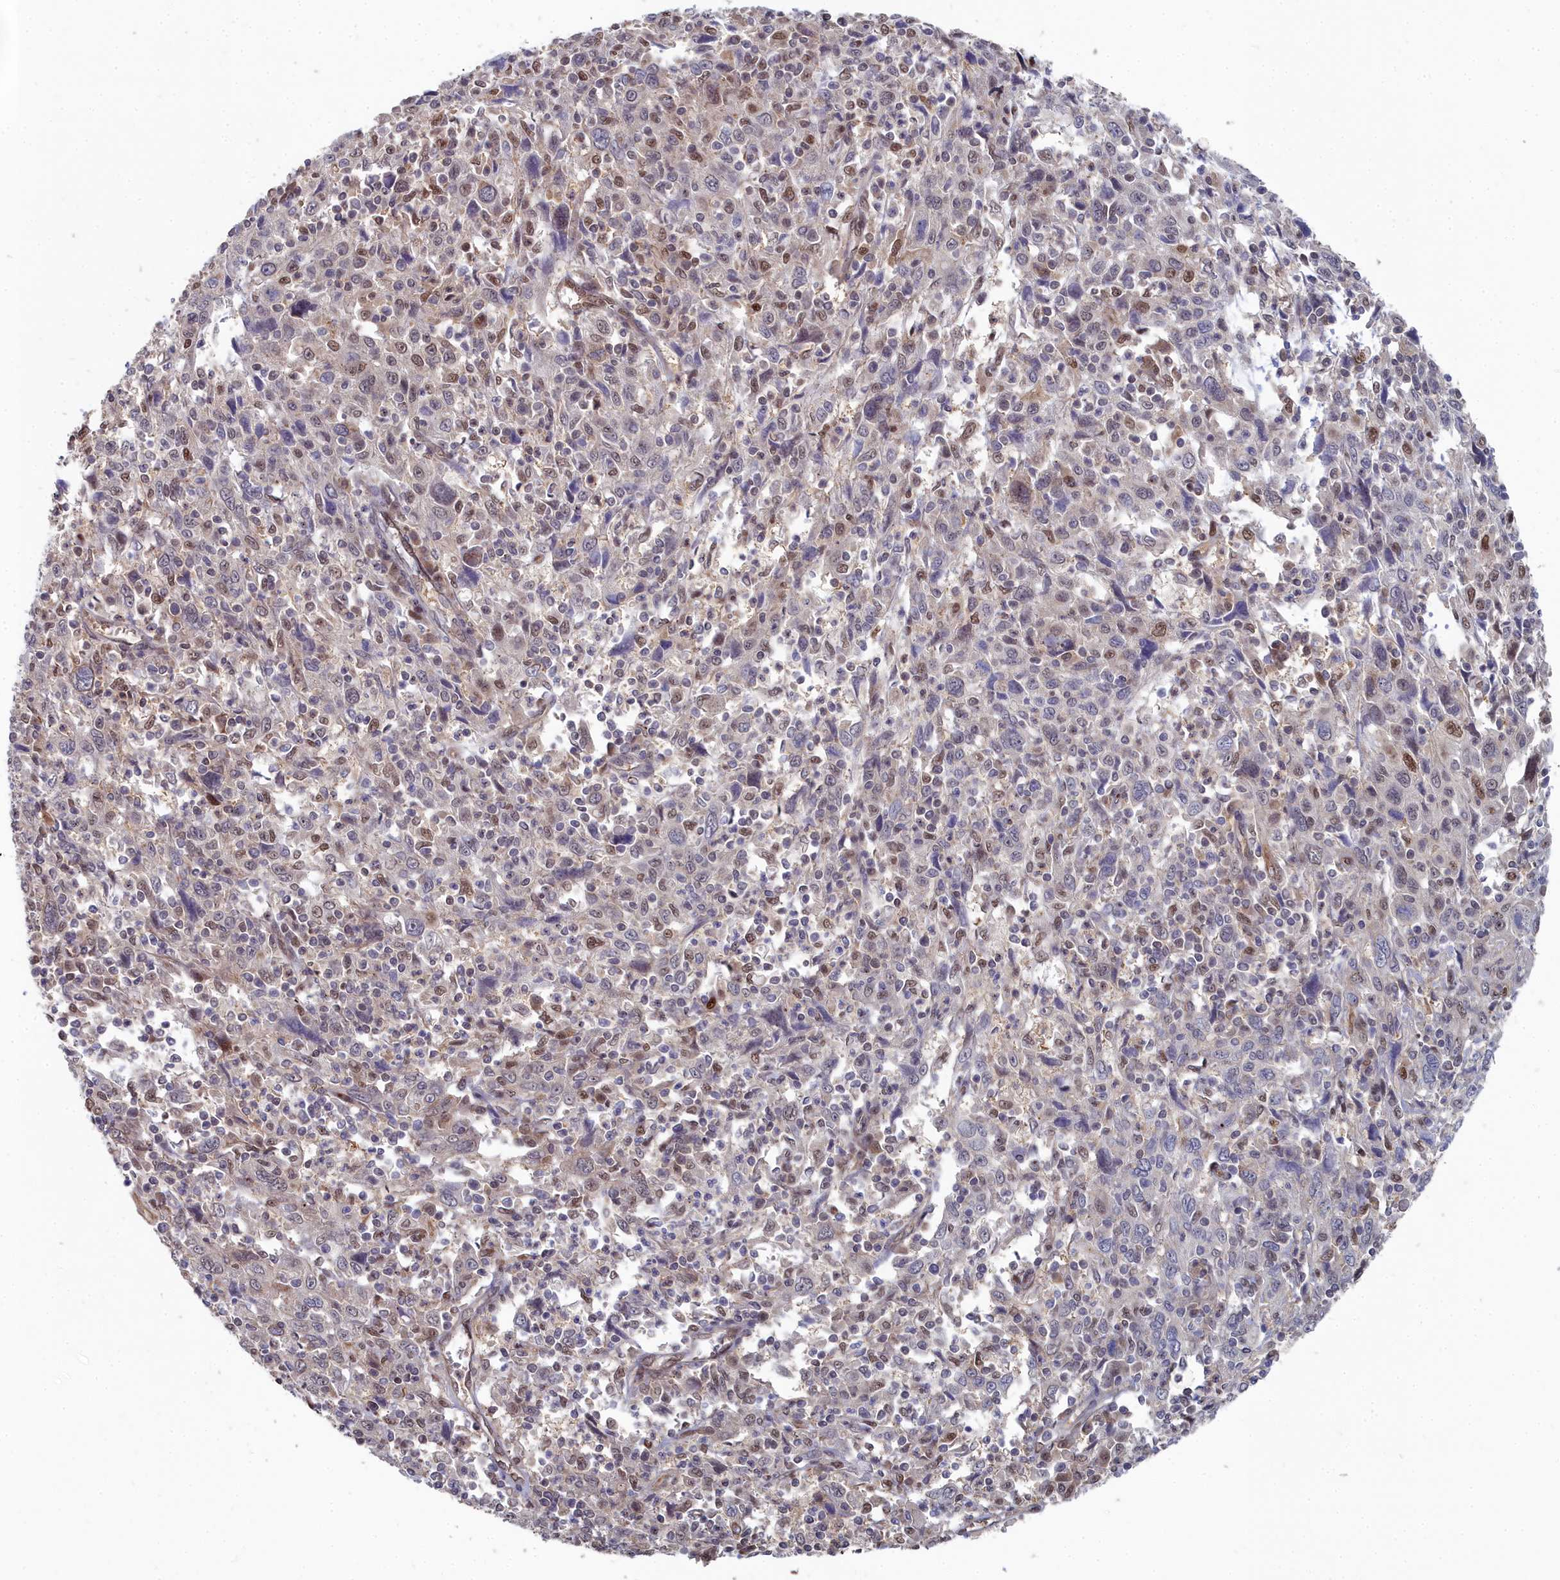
{"staining": {"intensity": "moderate", "quantity": "<25%", "location": "nuclear"}, "tissue": "cervical cancer", "cell_type": "Tumor cells", "image_type": "cancer", "snomed": [{"axis": "morphology", "description": "Squamous cell carcinoma, NOS"}, {"axis": "topography", "description": "Cervix"}], "caption": "Tumor cells exhibit low levels of moderate nuclear expression in approximately <25% of cells in cervical squamous cell carcinoma.", "gene": "RPS27A", "patient": {"sex": "female", "age": 46}}